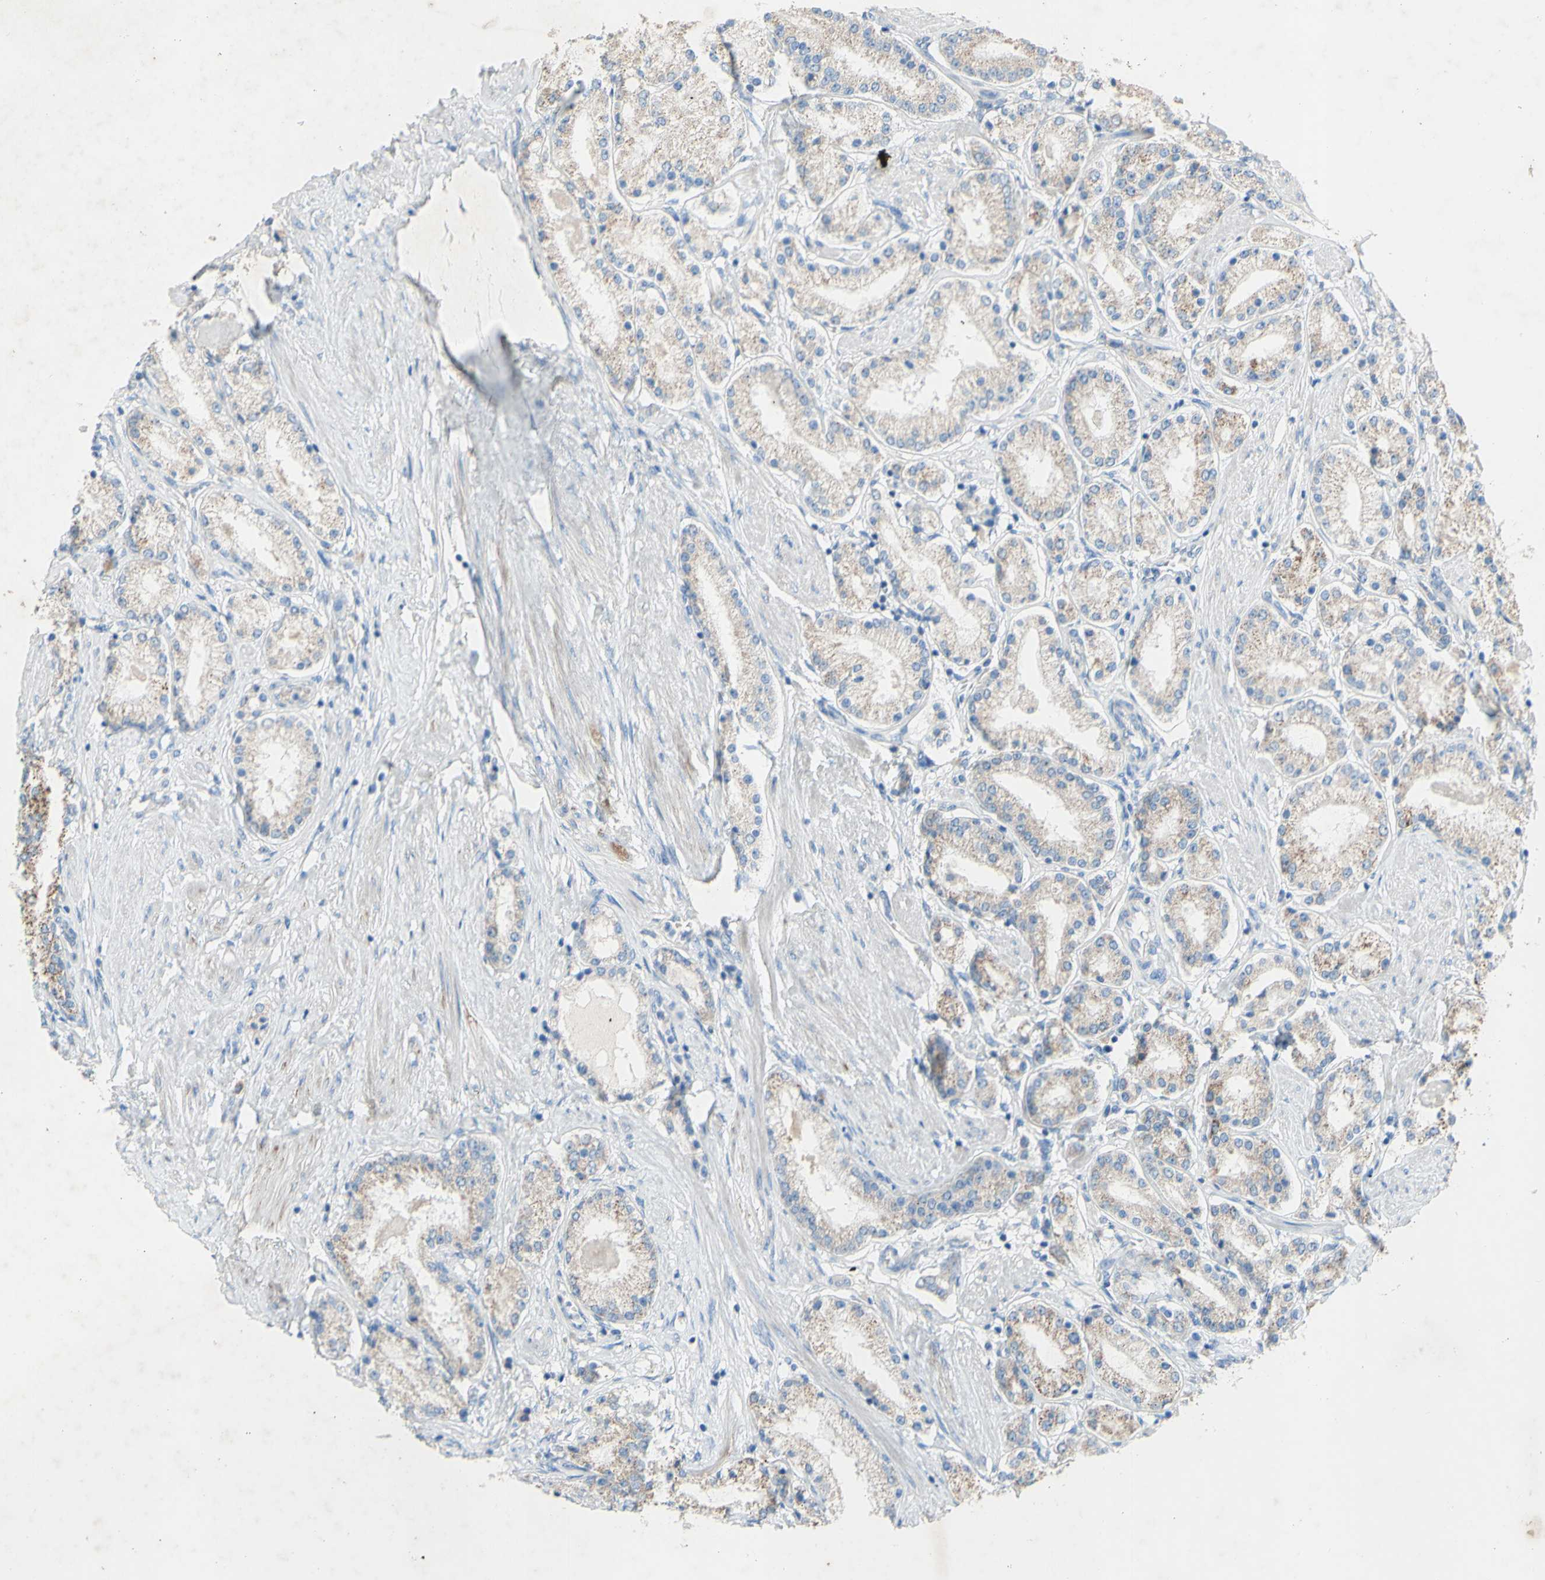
{"staining": {"intensity": "negative", "quantity": "none", "location": "none"}, "tissue": "prostate cancer", "cell_type": "Tumor cells", "image_type": "cancer", "snomed": [{"axis": "morphology", "description": "Adenocarcinoma, Low grade"}, {"axis": "topography", "description": "Prostate"}], "caption": "High power microscopy micrograph of an IHC photomicrograph of prostate cancer, revealing no significant staining in tumor cells.", "gene": "ACADL", "patient": {"sex": "male", "age": 63}}